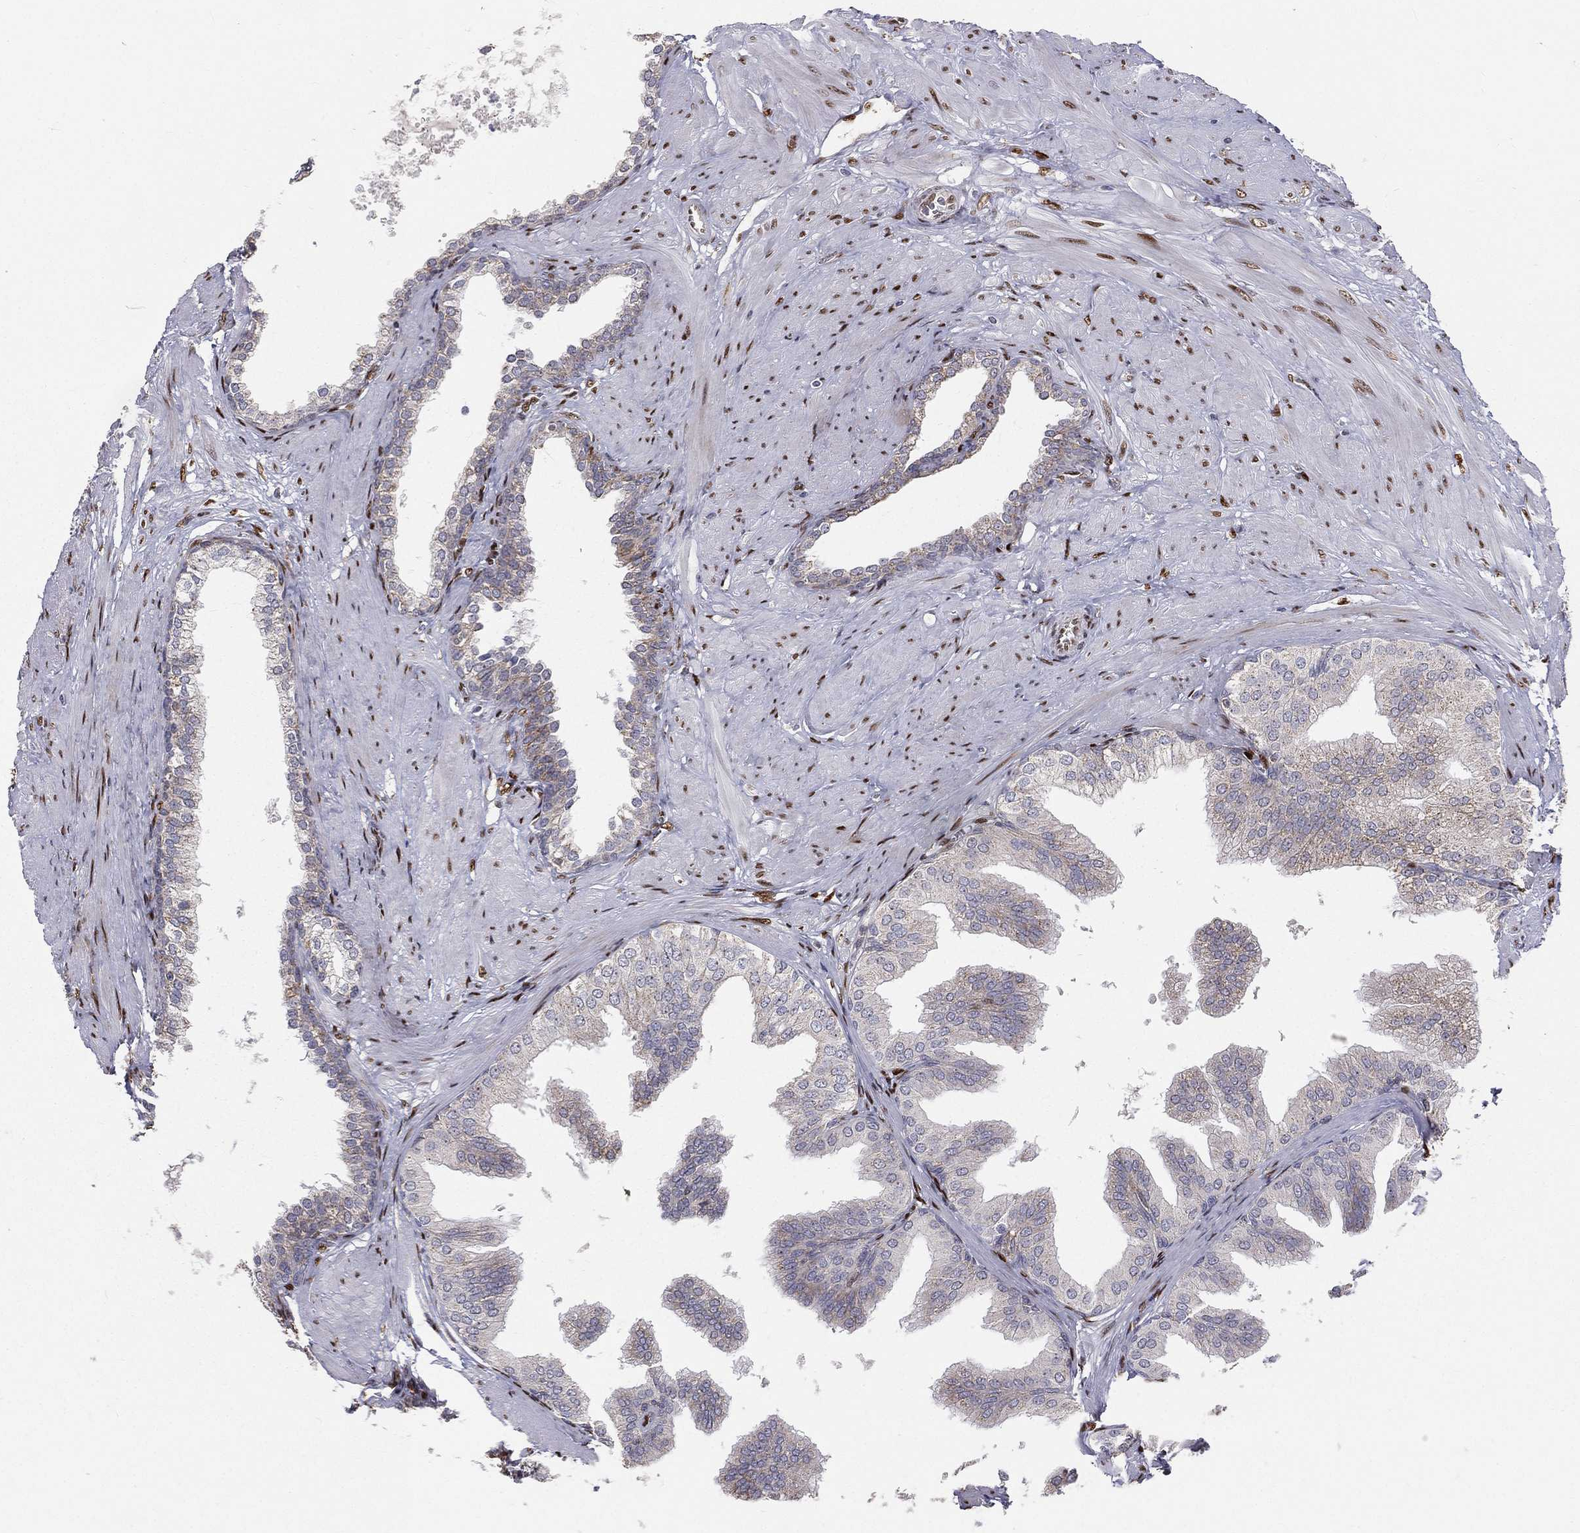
{"staining": {"intensity": "negative", "quantity": "none", "location": "none"}, "tissue": "prostate cancer", "cell_type": "Tumor cells", "image_type": "cancer", "snomed": [{"axis": "morphology", "description": "Adenocarcinoma, NOS"}, {"axis": "topography", "description": "Prostate"}], "caption": "A histopathology image of human prostate adenocarcinoma is negative for staining in tumor cells.", "gene": "ZEB1", "patient": {"sex": "male", "age": 69}}